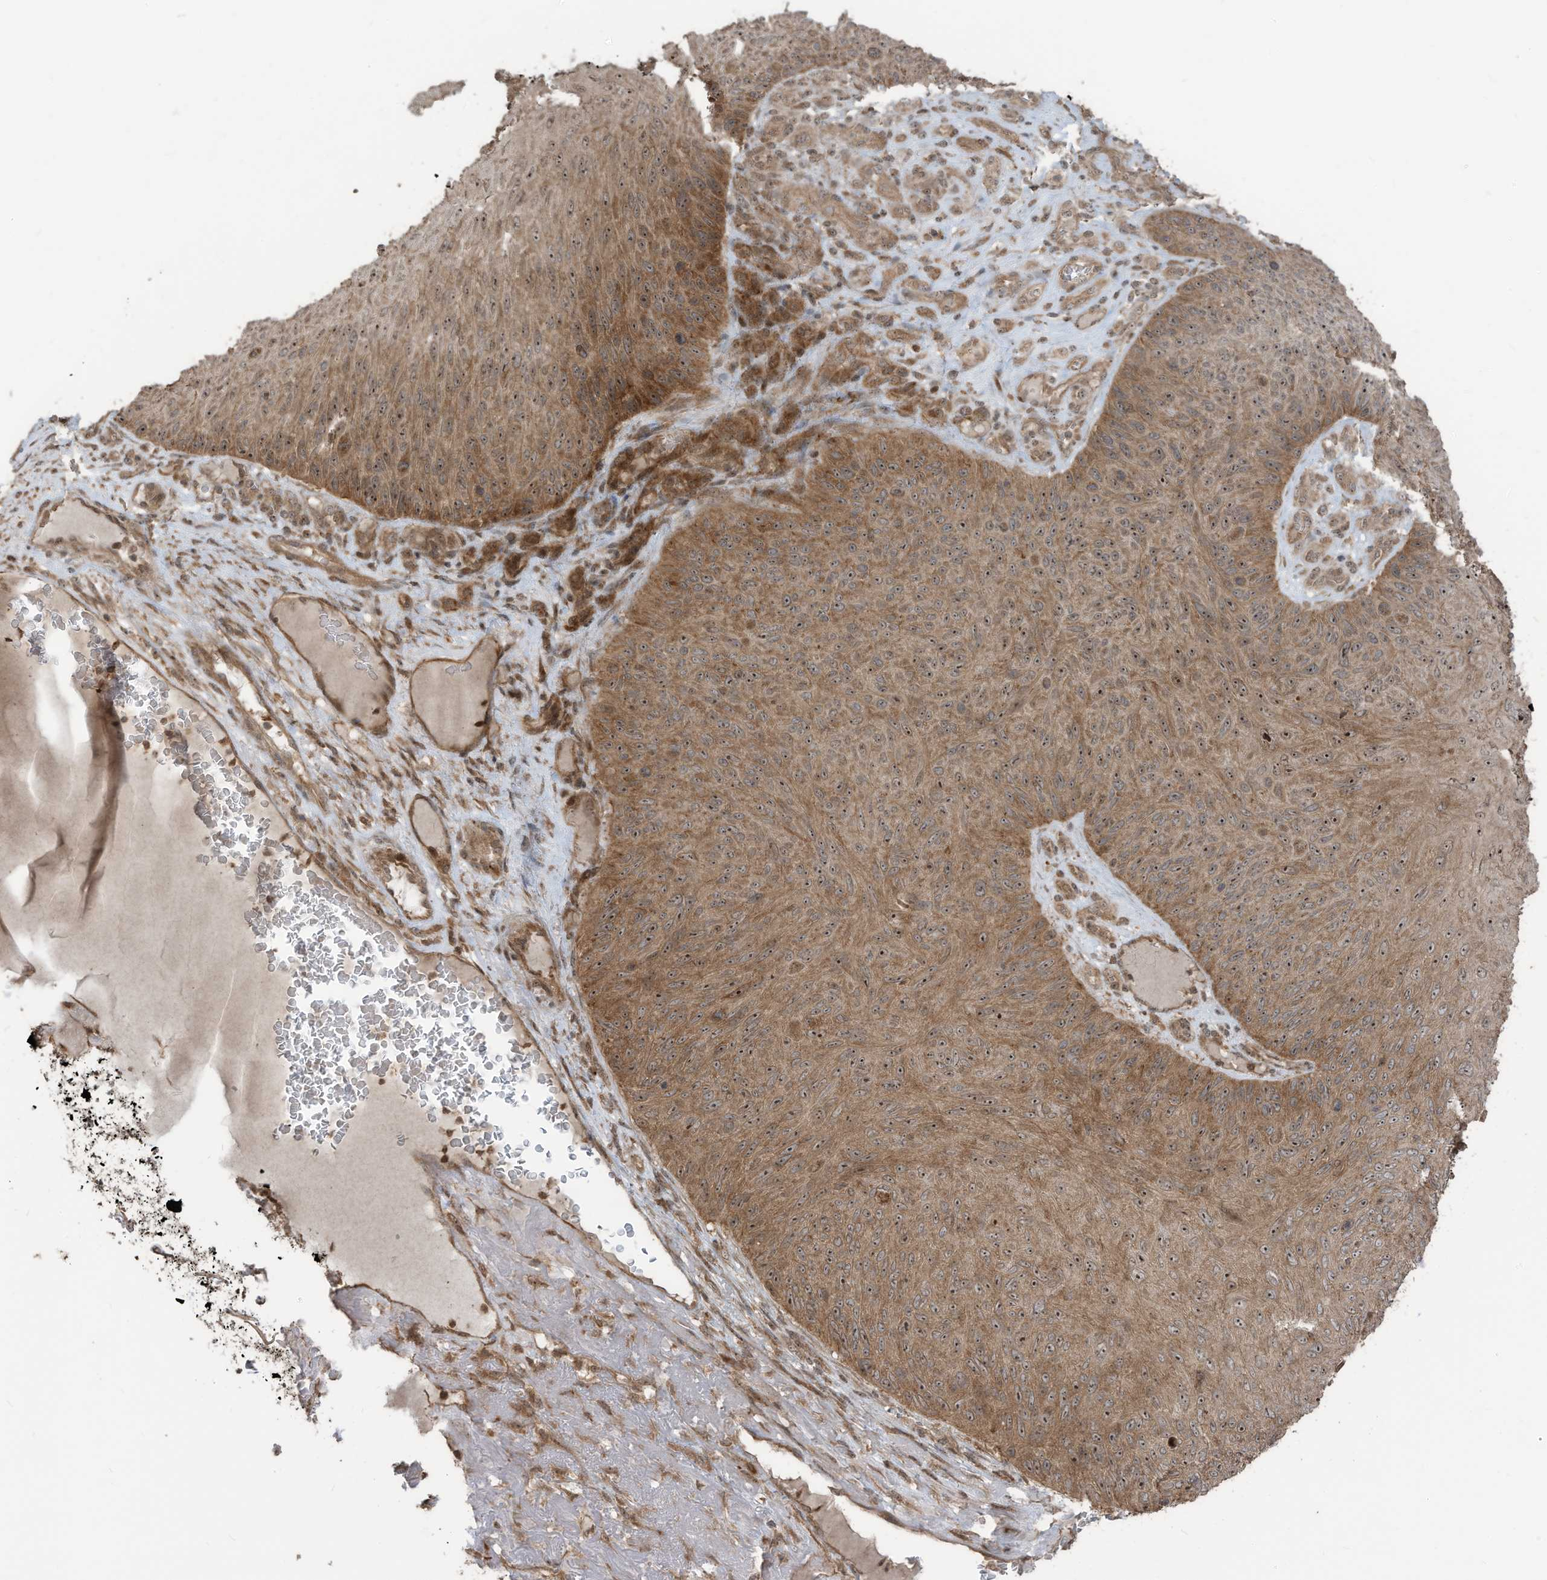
{"staining": {"intensity": "moderate", "quantity": ">75%", "location": "cytoplasmic/membranous,nuclear"}, "tissue": "skin cancer", "cell_type": "Tumor cells", "image_type": "cancer", "snomed": [{"axis": "morphology", "description": "Squamous cell carcinoma, NOS"}, {"axis": "topography", "description": "Skin"}], "caption": "A micrograph of skin cancer (squamous cell carcinoma) stained for a protein reveals moderate cytoplasmic/membranous and nuclear brown staining in tumor cells.", "gene": "CARF", "patient": {"sex": "female", "age": 88}}